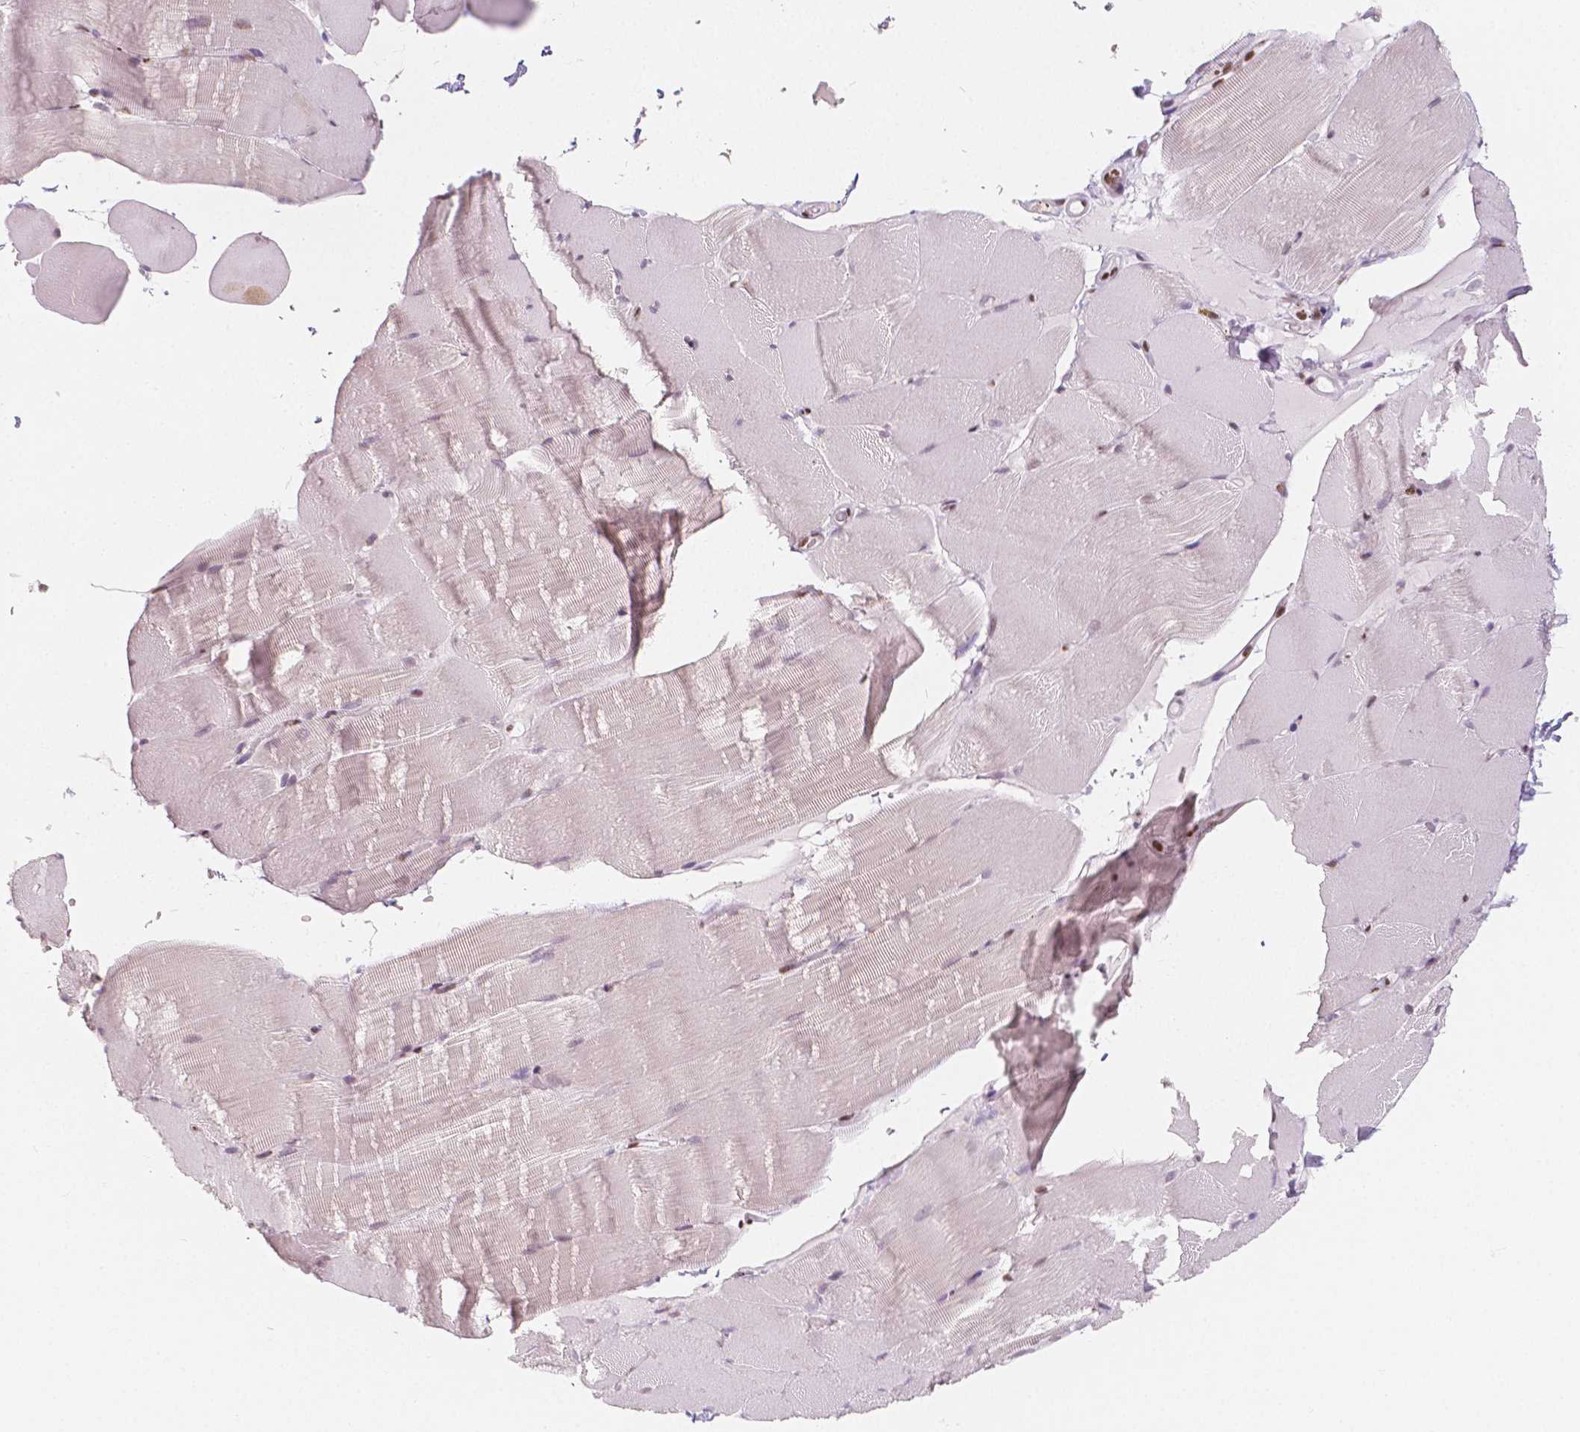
{"staining": {"intensity": "negative", "quantity": "none", "location": "none"}, "tissue": "skeletal muscle", "cell_type": "Myocytes", "image_type": "normal", "snomed": [{"axis": "morphology", "description": "Normal tissue, NOS"}, {"axis": "topography", "description": "Skeletal muscle"}], "caption": "This is a histopathology image of immunohistochemistry staining of normal skeletal muscle, which shows no expression in myocytes.", "gene": "HDAC1", "patient": {"sex": "female", "age": 37}}